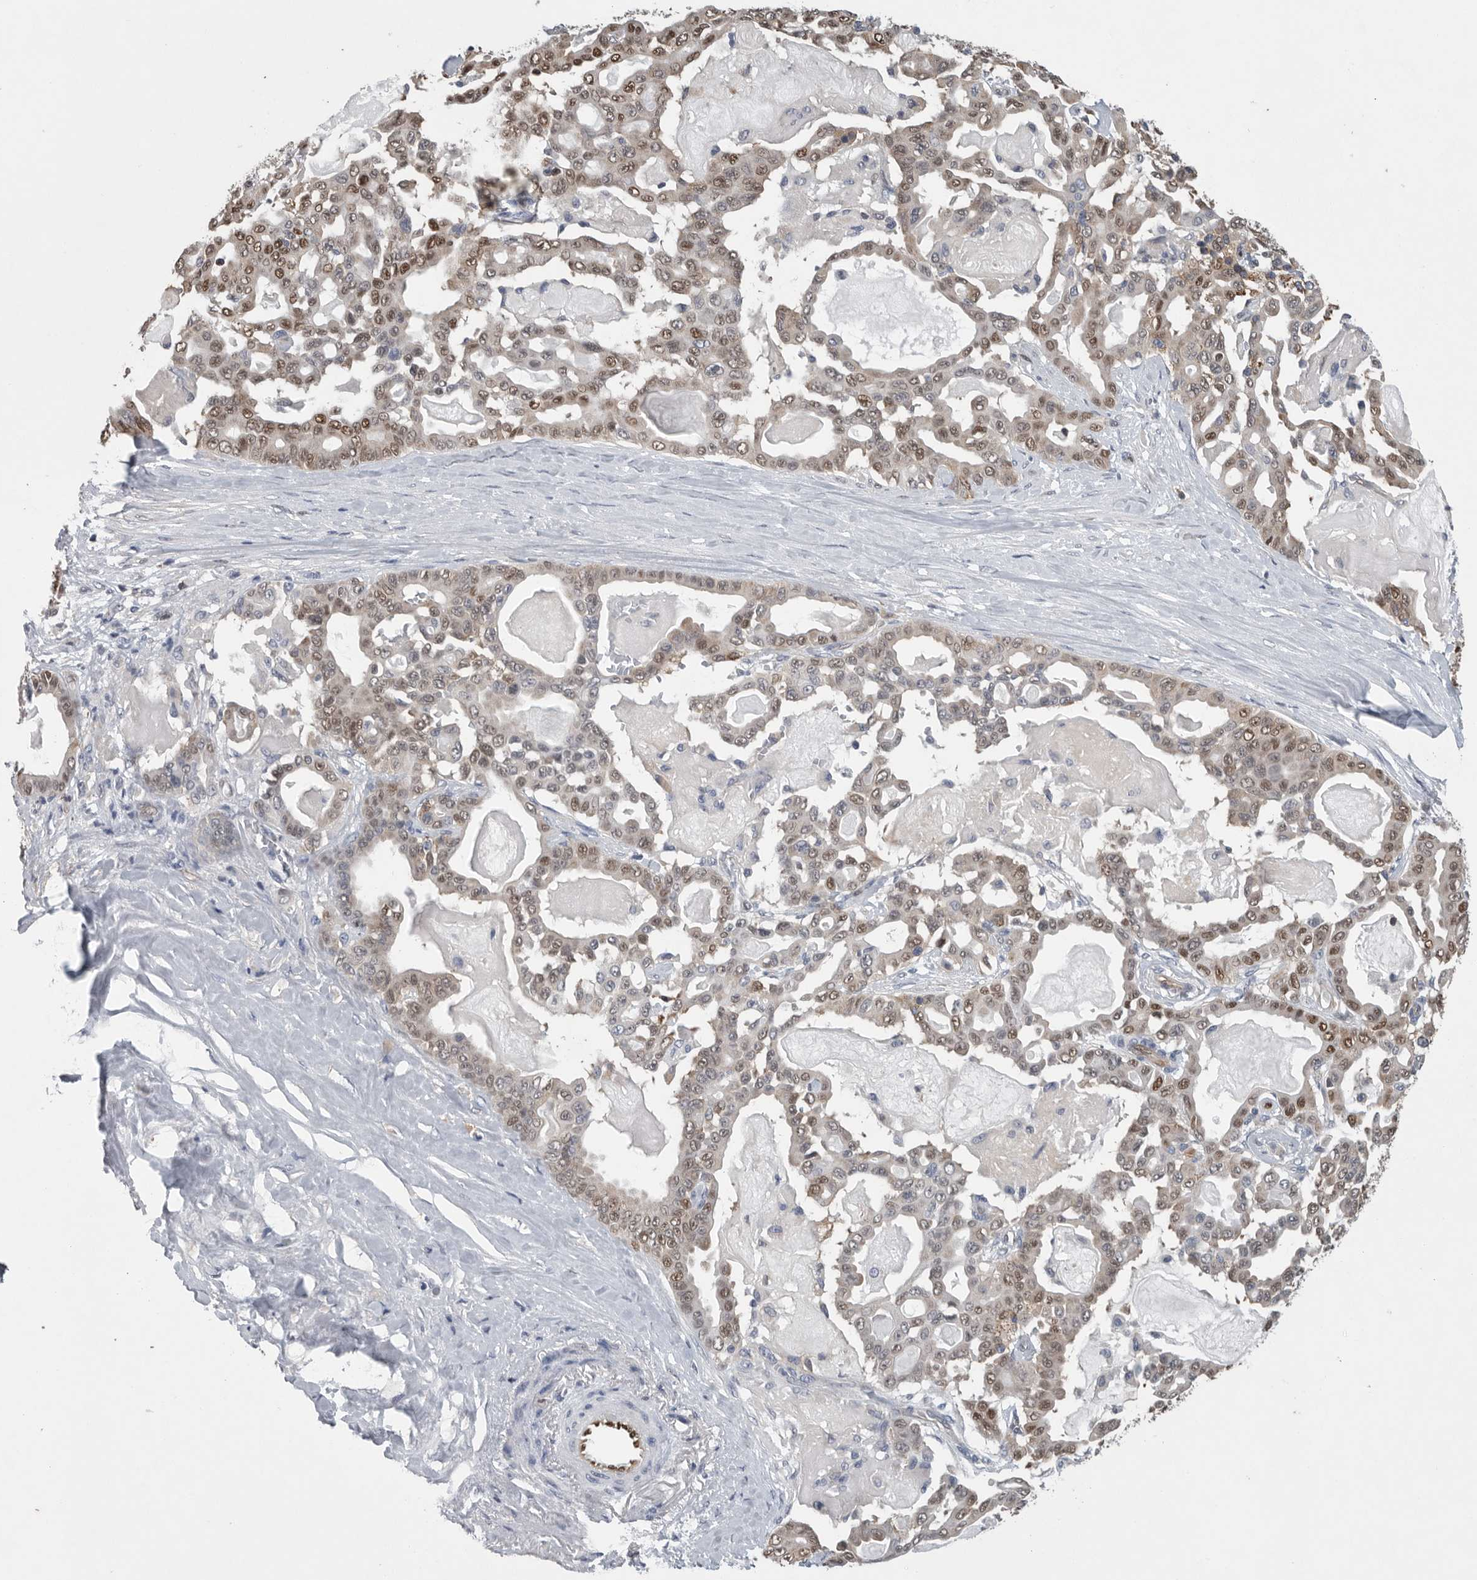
{"staining": {"intensity": "weak", "quantity": ">75%", "location": "nuclear"}, "tissue": "pancreatic cancer", "cell_type": "Tumor cells", "image_type": "cancer", "snomed": [{"axis": "morphology", "description": "Adenocarcinoma, NOS"}, {"axis": "topography", "description": "Pancreas"}], "caption": "There is low levels of weak nuclear positivity in tumor cells of pancreatic cancer (adenocarcinoma), as demonstrated by immunohistochemical staining (brown color).", "gene": "PDCD4", "patient": {"sex": "male", "age": 63}}